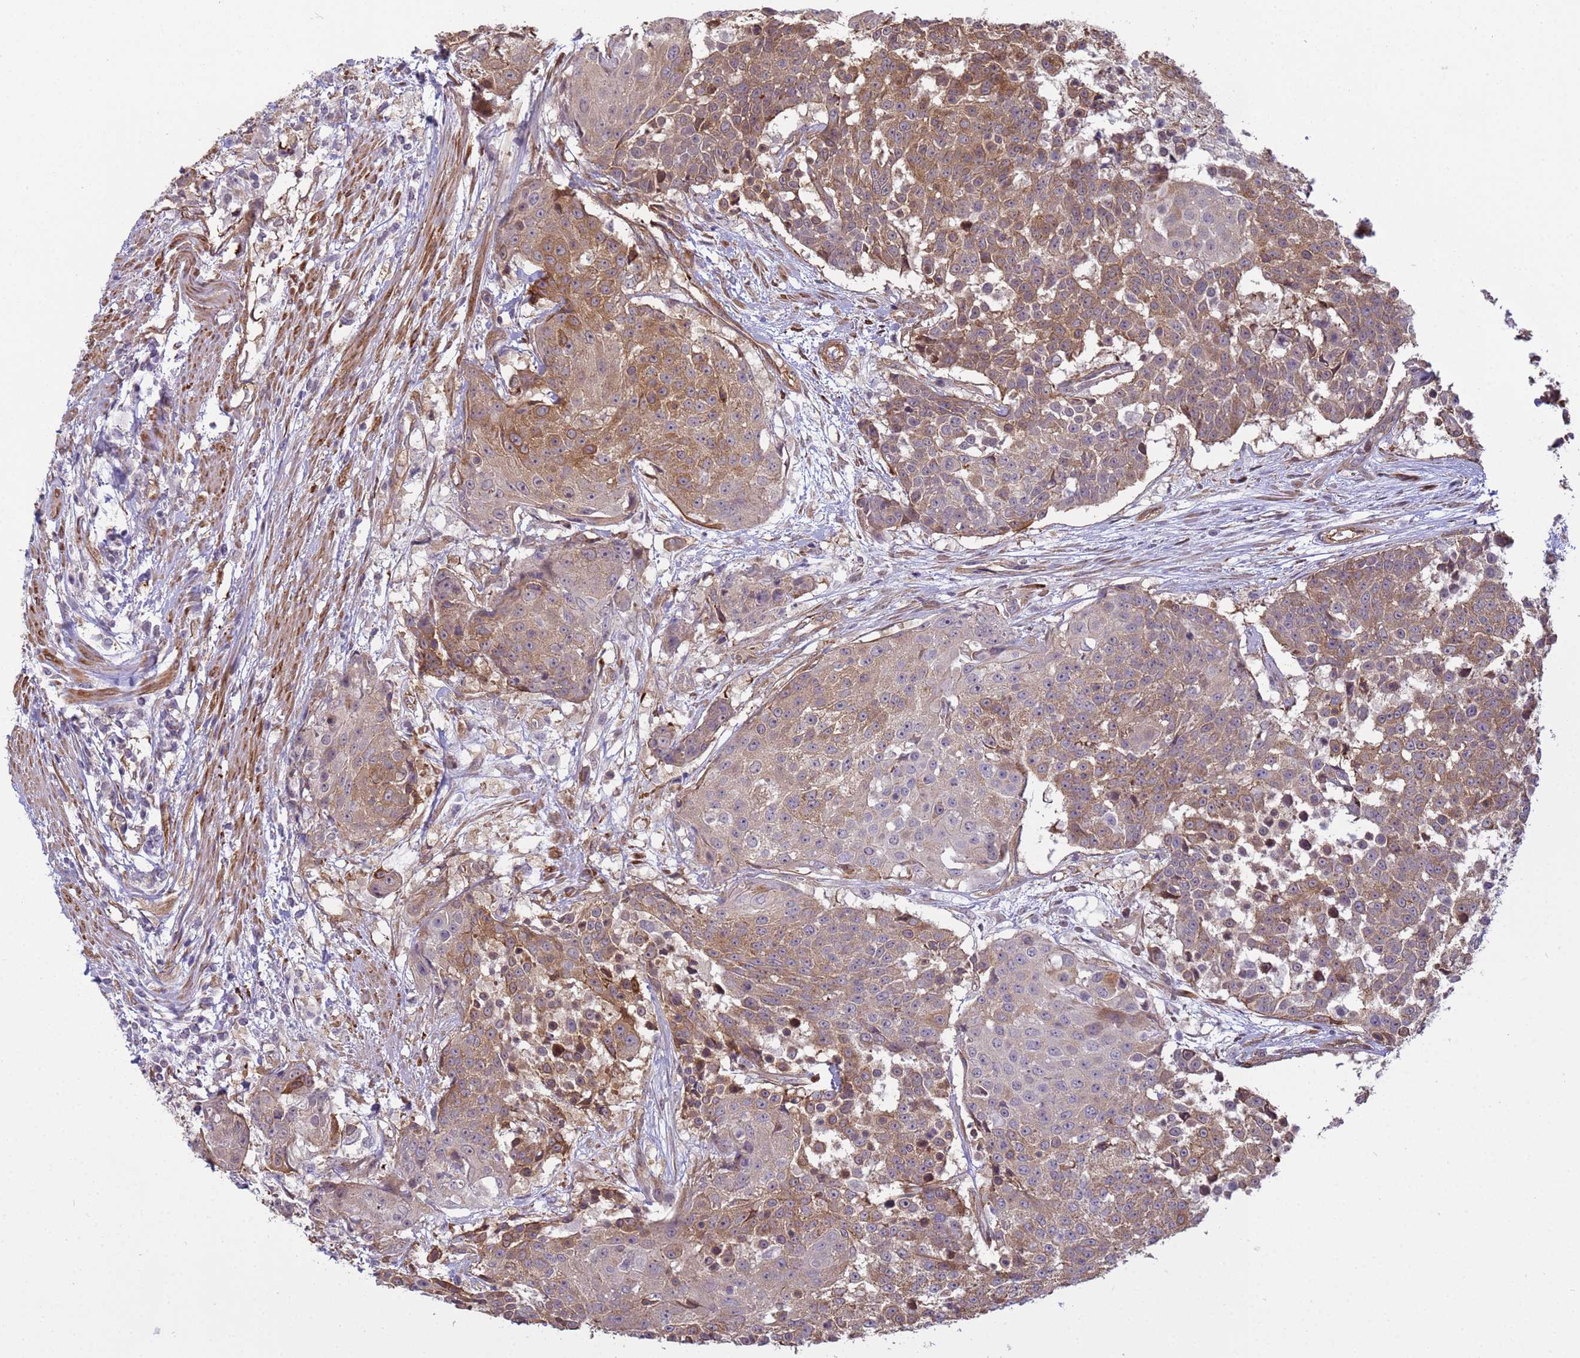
{"staining": {"intensity": "moderate", "quantity": "25%-75%", "location": "cytoplasmic/membranous"}, "tissue": "urothelial cancer", "cell_type": "Tumor cells", "image_type": "cancer", "snomed": [{"axis": "morphology", "description": "Urothelial carcinoma, High grade"}, {"axis": "topography", "description": "Urinary bladder"}], "caption": "Immunohistochemical staining of human urothelial cancer exhibits moderate cytoplasmic/membranous protein staining in approximately 25%-75% of tumor cells. (brown staining indicates protein expression, while blue staining denotes nuclei).", "gene": "ITGB4", "patient": {"sex": "female", "age": 63}}